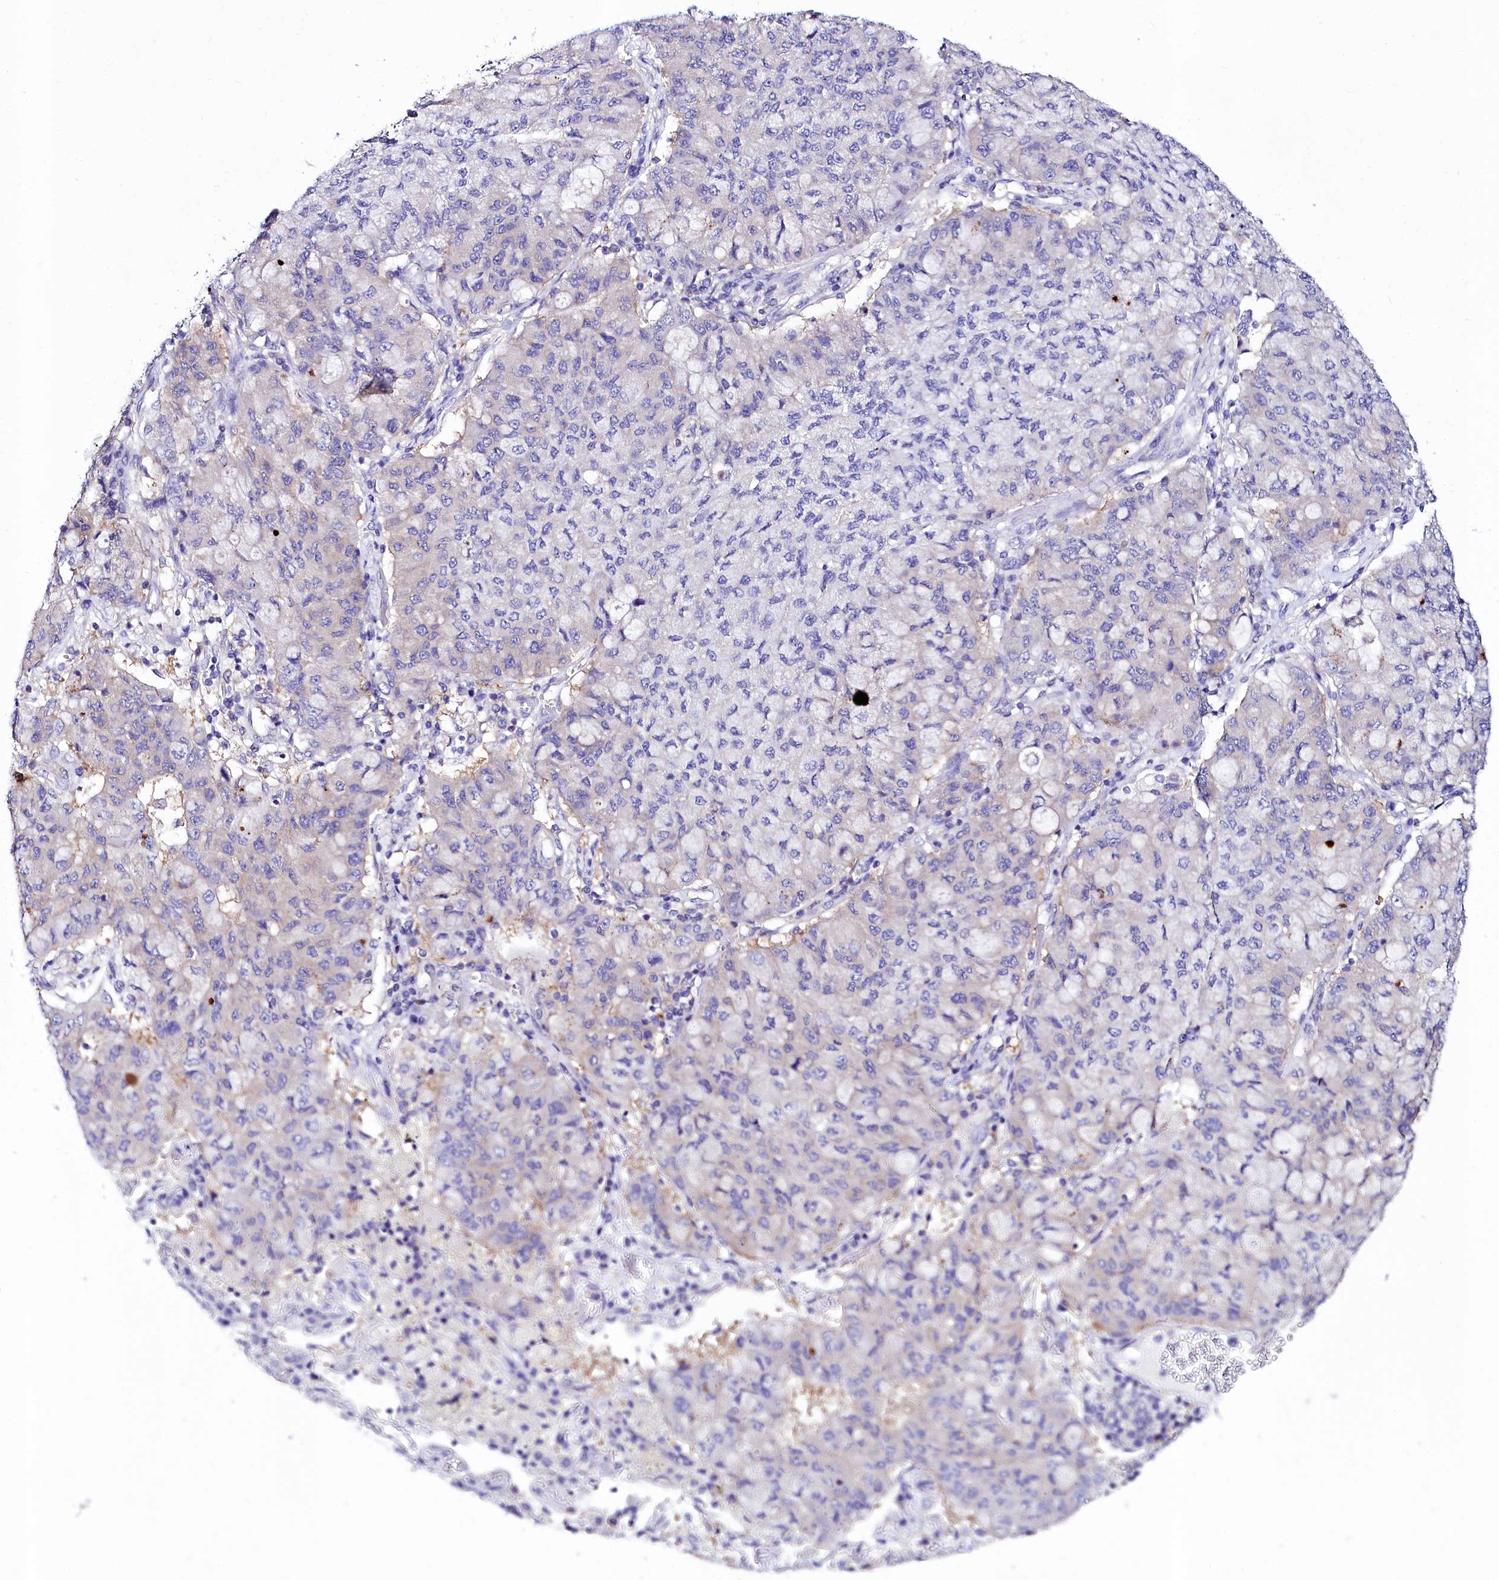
{"staining": {"intensity": "negative", "quantity": "none", "location": "none"}, "tissue": "lung cancer", "cell_type": "Tumor cells", "image_type": "cancer", "snomed": [{"axis": "morphology", "description": "Squamous cell carcinoma, NOS"}, {"axis": "topography", "description": "Lung"}], "caption": "Immunohistochemistry (IHC) micrograph of squamous cell carcinoma (lung) stained for a protein (brown), which exhibits no expression in tumor cells. (DAB (3,3'-diaminobenzidine) immunohistochemistry (IHC) with hematoxylin counter stain).", "gene": "ABHD5", "patient": {"sex": "male", "age": 74}}